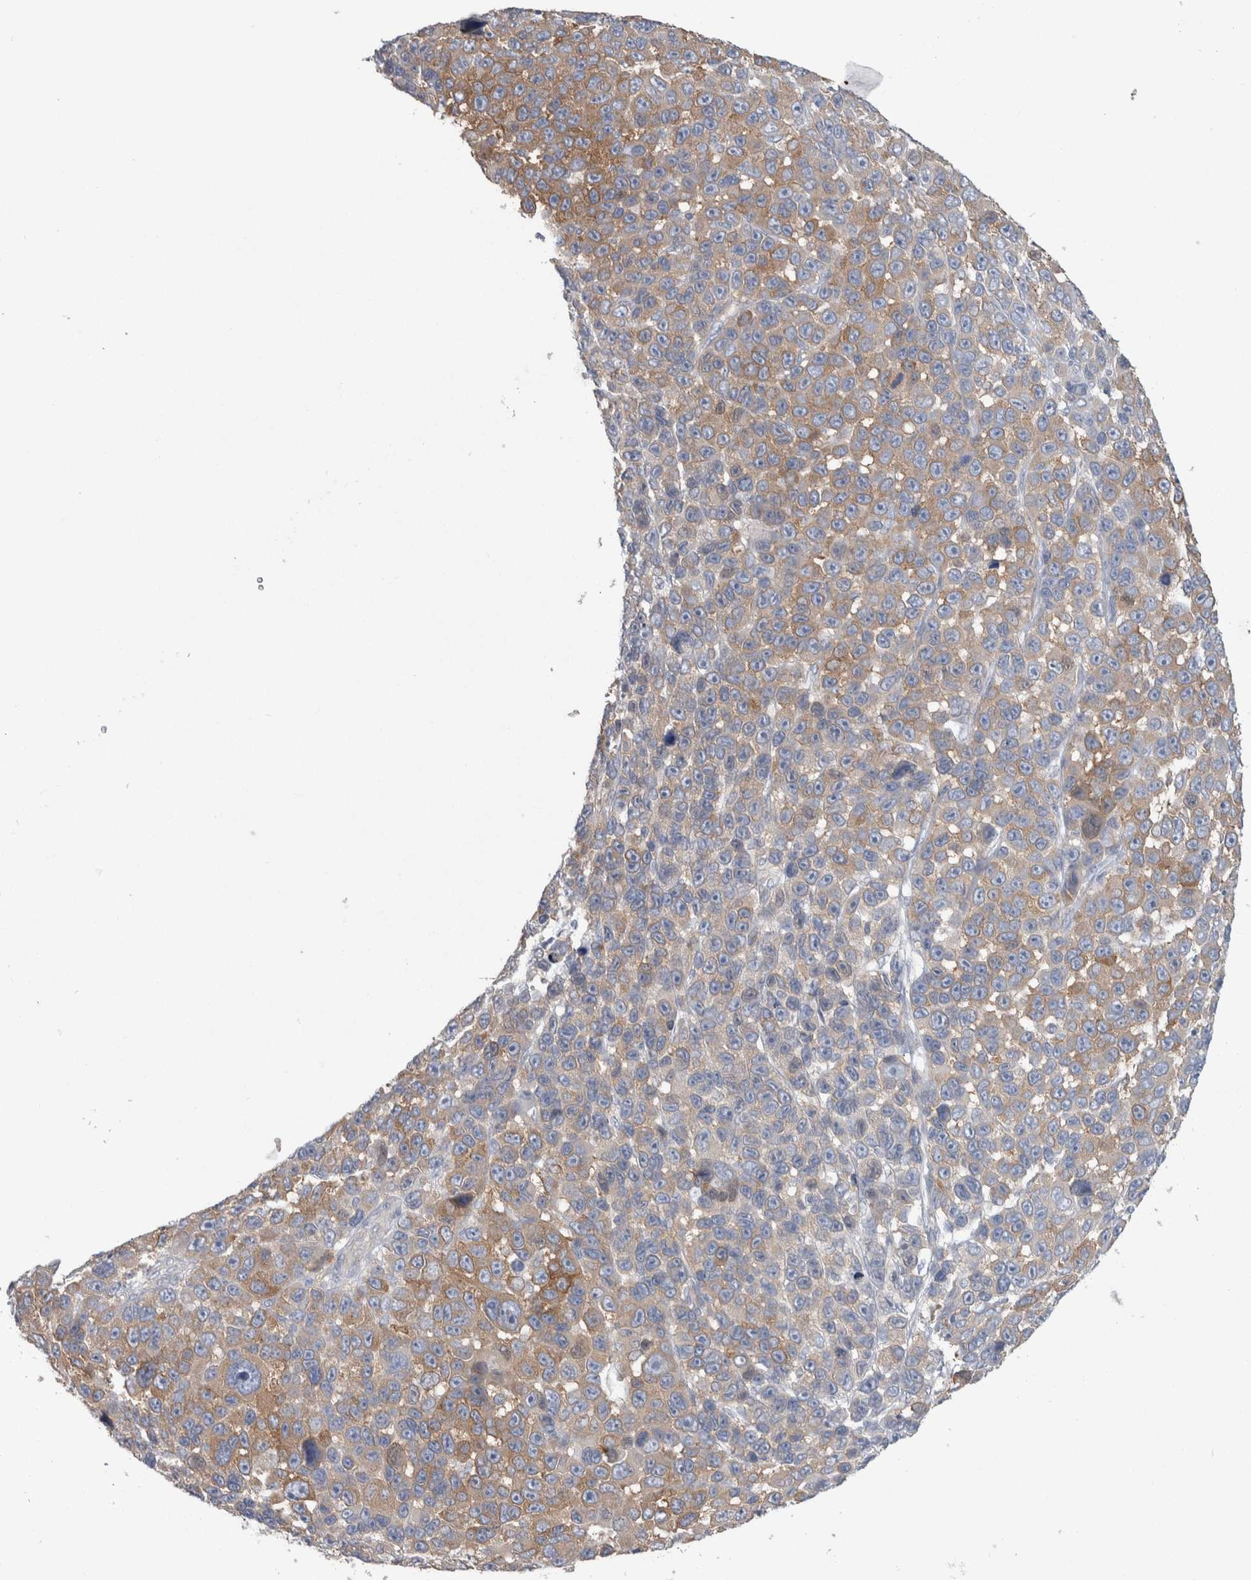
{"staining": {"intensity": "moderate", "quantity": "25%-75%", "location": "cytoplasmic/membranous"}, "tissue": "melanoma", "cell_type": "Tumor cells", "image_type": "cancer", "snomed": [{"axis": "morphology", "description": "Malignant melanoma, NOS"}, {"axis": "topography", "description": "Skin"}], "caption": "Melanoma stained for a protein (brown) demonstrates moderate cytoplasmic/membranous positive expression in approximately 25%-75% of tumor cells.", "gene": "GPHN", "patient": {"sex": "male", "age": 53}}